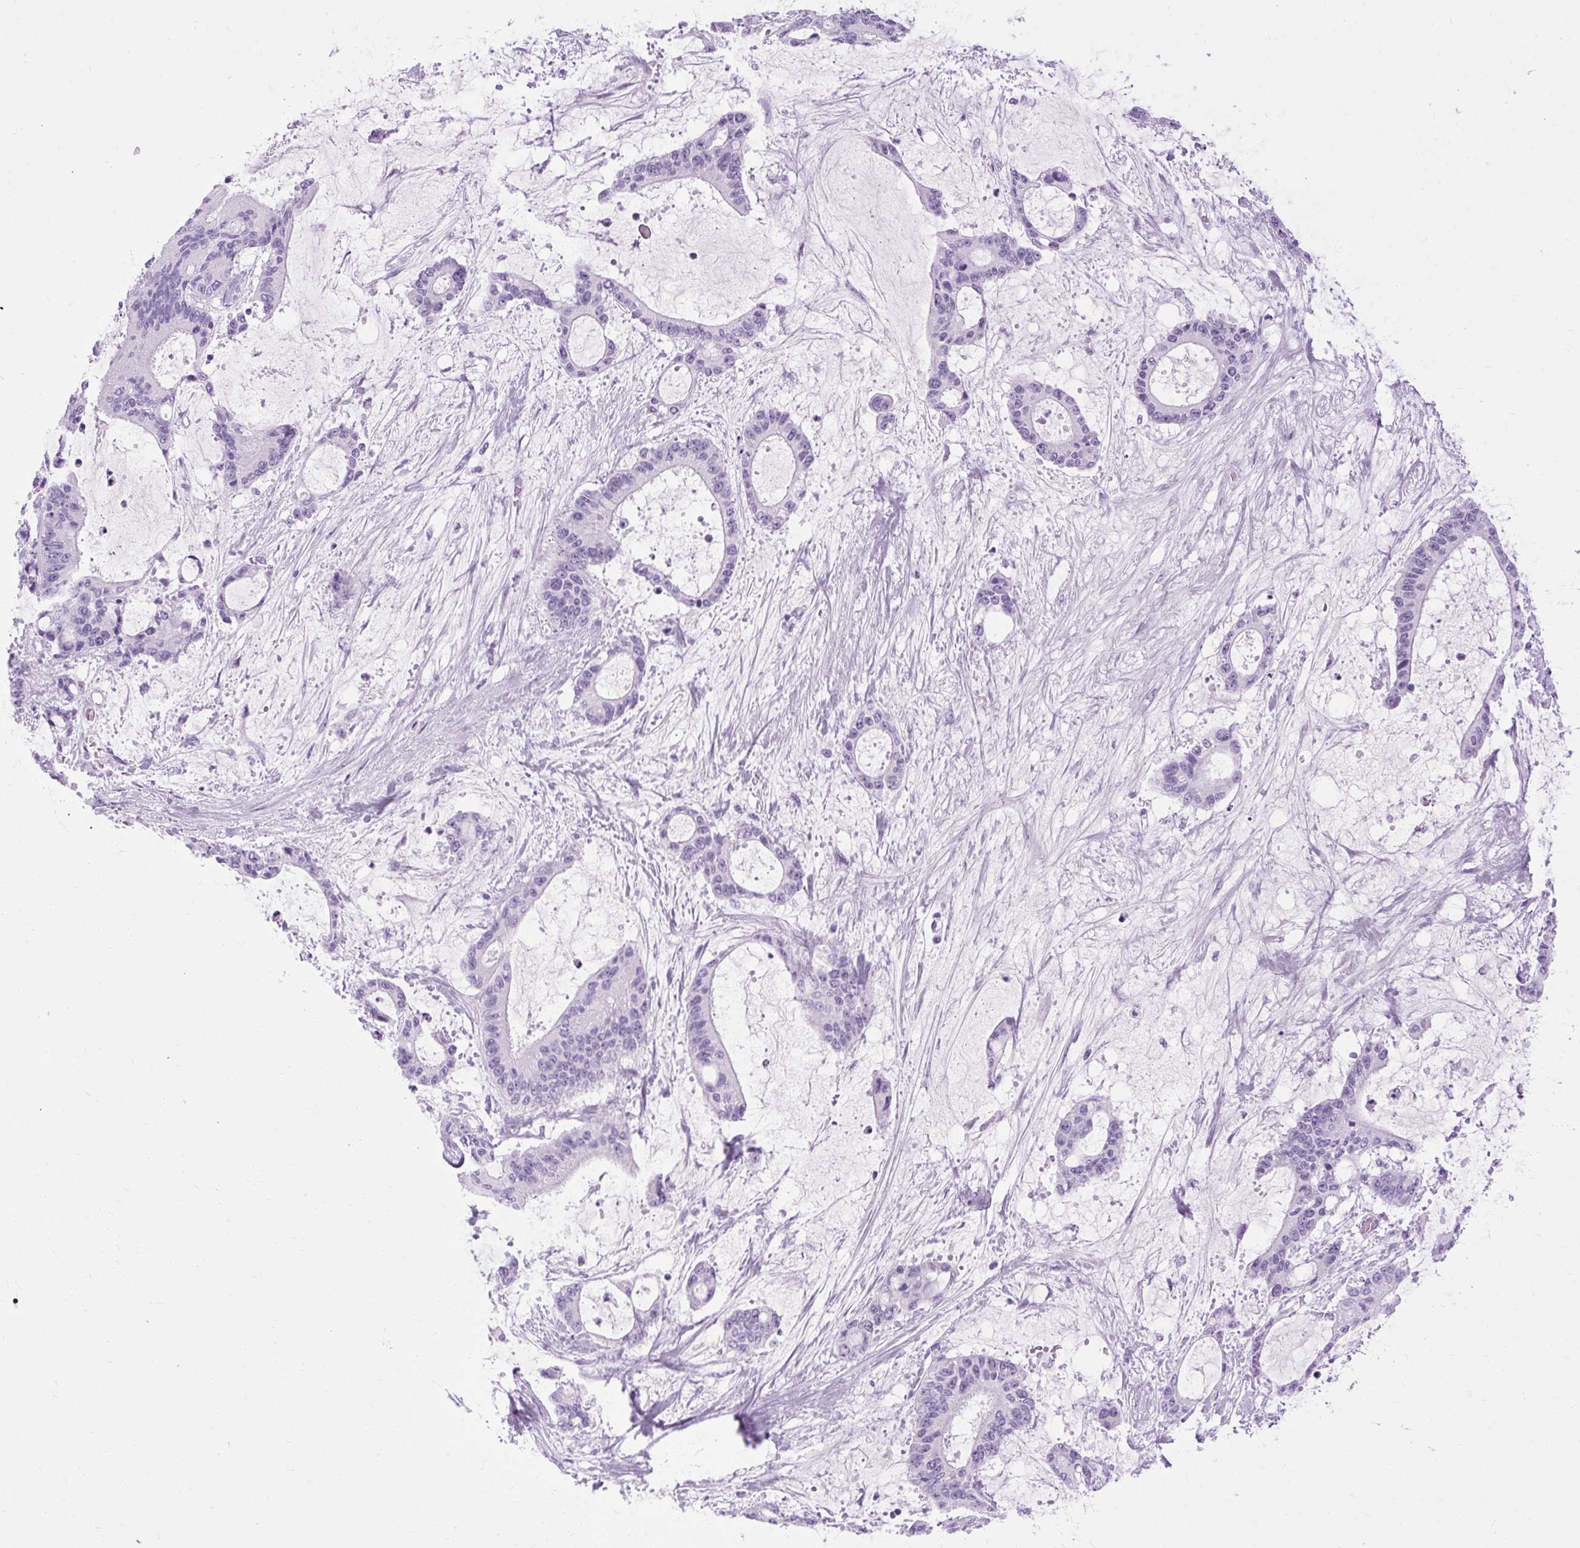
{"staining": {"intensity": "negative", "quantity": "none", "location": "none"}, "tissue": "liver cancer", "cell_type": "Tumor cells", "image_type": "cancer", "snomed": [{"axis": "morphology", "description": "Normal tissue, NOS"}, {"axis": "morphology", "description": "Cholangiocarcinoma"}, {"axis": "topography", "description": "Liver"}, {"axis": "topography", "description": "Peripheral nerve tissue"}], "caption": "Image shows no significant protein staining in tumor cells of cholangiocarcinoma (liver). (Brightfield microscopy of DAB IHC at high magnification).", "gene": "B3GNT4", "patient": {"sex": "female", "age": 73}}